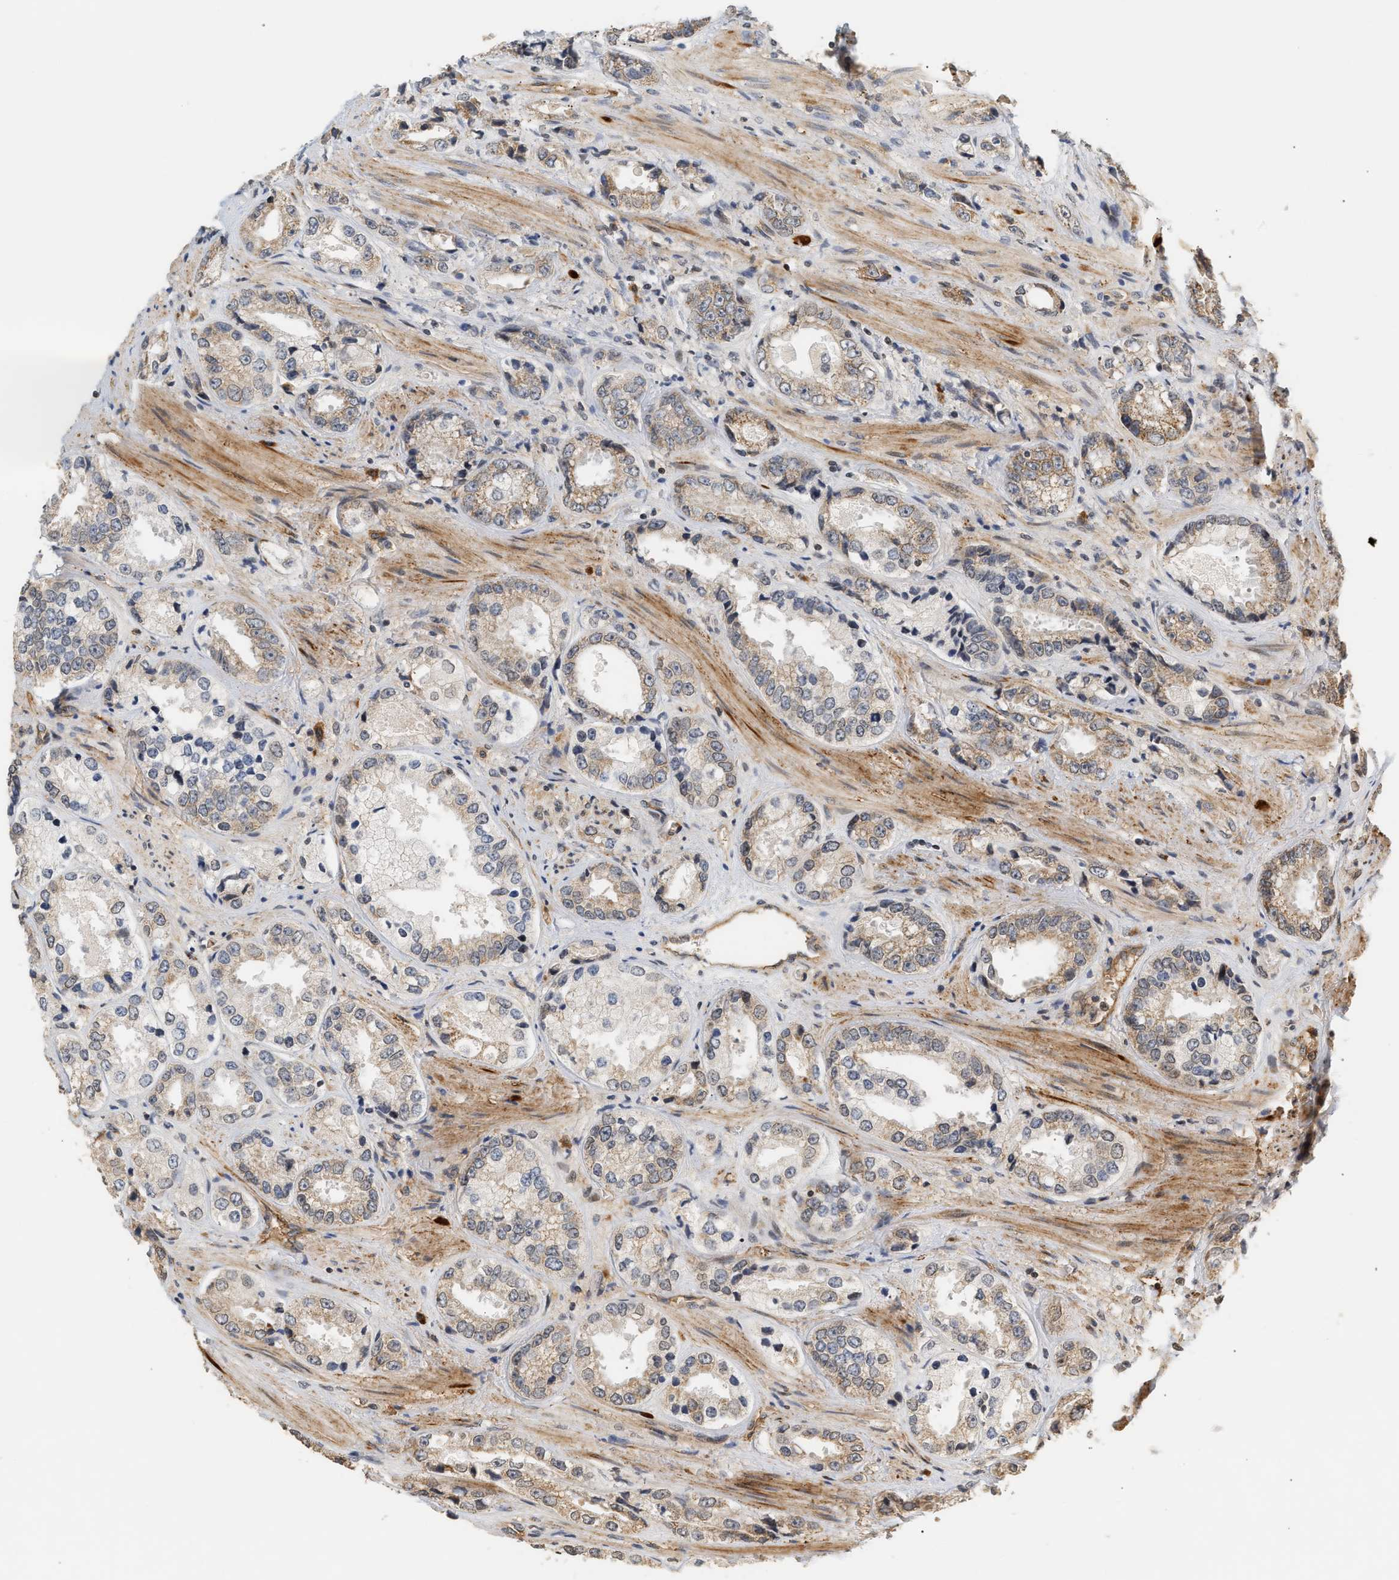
{"staining": {"intensity": "weak", "quantity": "<25%", "location": "cytoplasmic/membranous"}, "tissue": "prostate cancer", "cell_type": "Tumor cells", "image_type": "cancer", "snomed": [{"axis": "morphology", "description": "Adenocarcinoma, High grade"}, {"axis": "topography", "description": "Prostate"}], "caption": "The histopathology image reveals no staining of tumor cells in prostate adenocarcinoma (high-grade).", "gene": "PLXND1", "patient": {"sex": "male", "age": 61}}